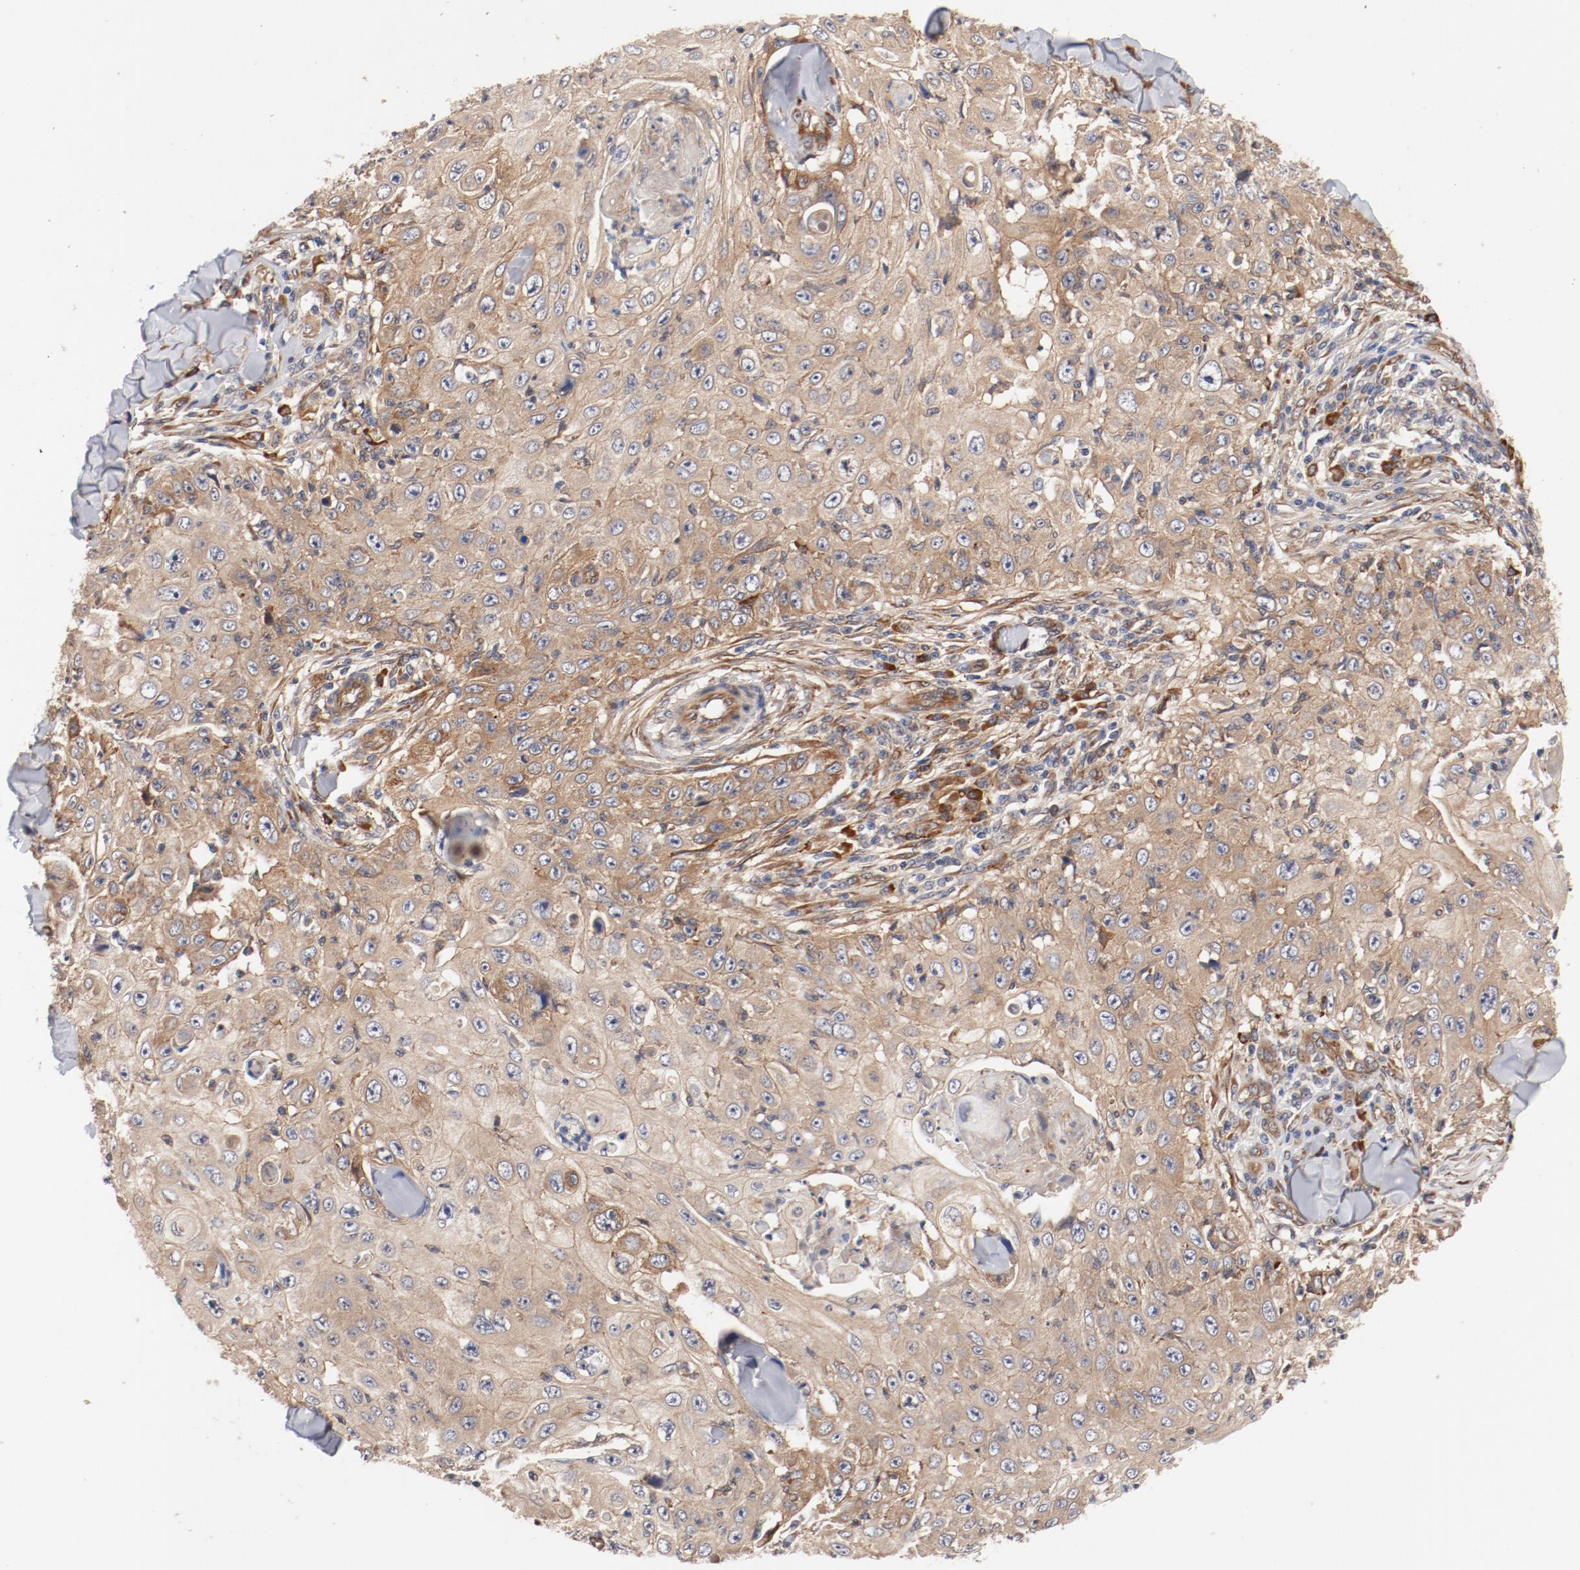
{"staining": {"intensity": "moderate", "quantity": ">75%", "location": "cytoplasmic/membranous"}, "tissue": "skin cancer", "cell_type": "Tumor cells", "image_type": "cancer", "snomed": [{"axis": "morphology", "description": "Squamous cell carcinoma, NOS"}, {"axis": "topography", "description": "Skin"}], "caption": "Skin cancer stained with DAB immunohistochemistry shows medium levels of moderate cytoplasmic/membranous expression in about >75% of tumor cells.", "gene": "PITPNM2", "patient": {"sex": "male", "age": 86}}